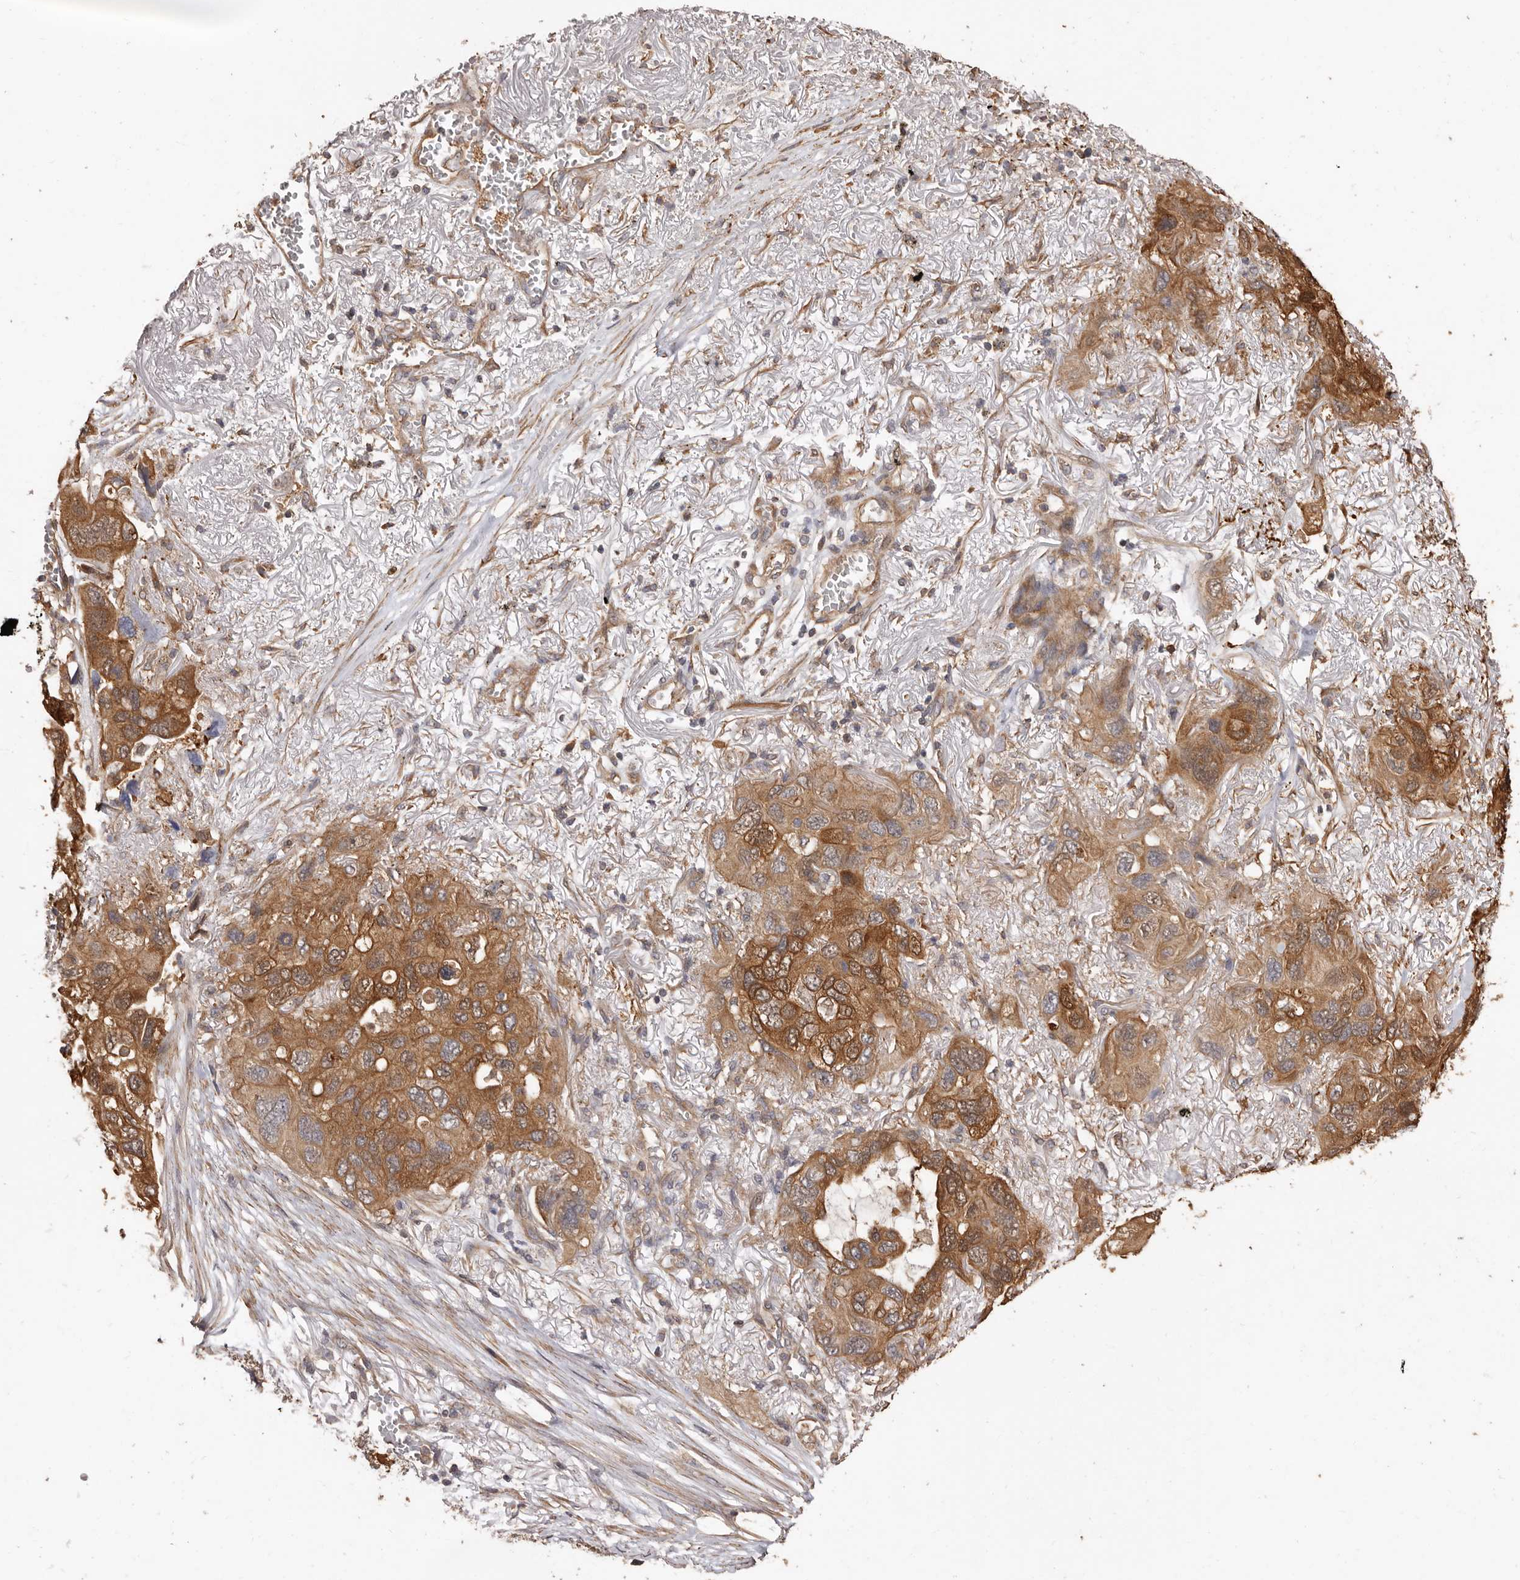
{"staining": {"intensity": "strong", "quantity": ">75%", "location": "cytoplasmic/membranous"}, "tissue": "lung cancer", "cell_type": "Tumor cells", "image_type": "cancer", "snomed": [{"axis": "morphology", "description": "Squamous cell carcinoma, NOS"}, {"axis": "topography", "description": "Lung"}], "caption": "Protein expression by immunohistochemistry (IHC) shows strong cytoplasmic/membranous staining in approximately >75% of tumor cells in lung squamous cell carcinoma.", "gene": "COQ8B", "patient": {"sex": "female", "age": 73}}